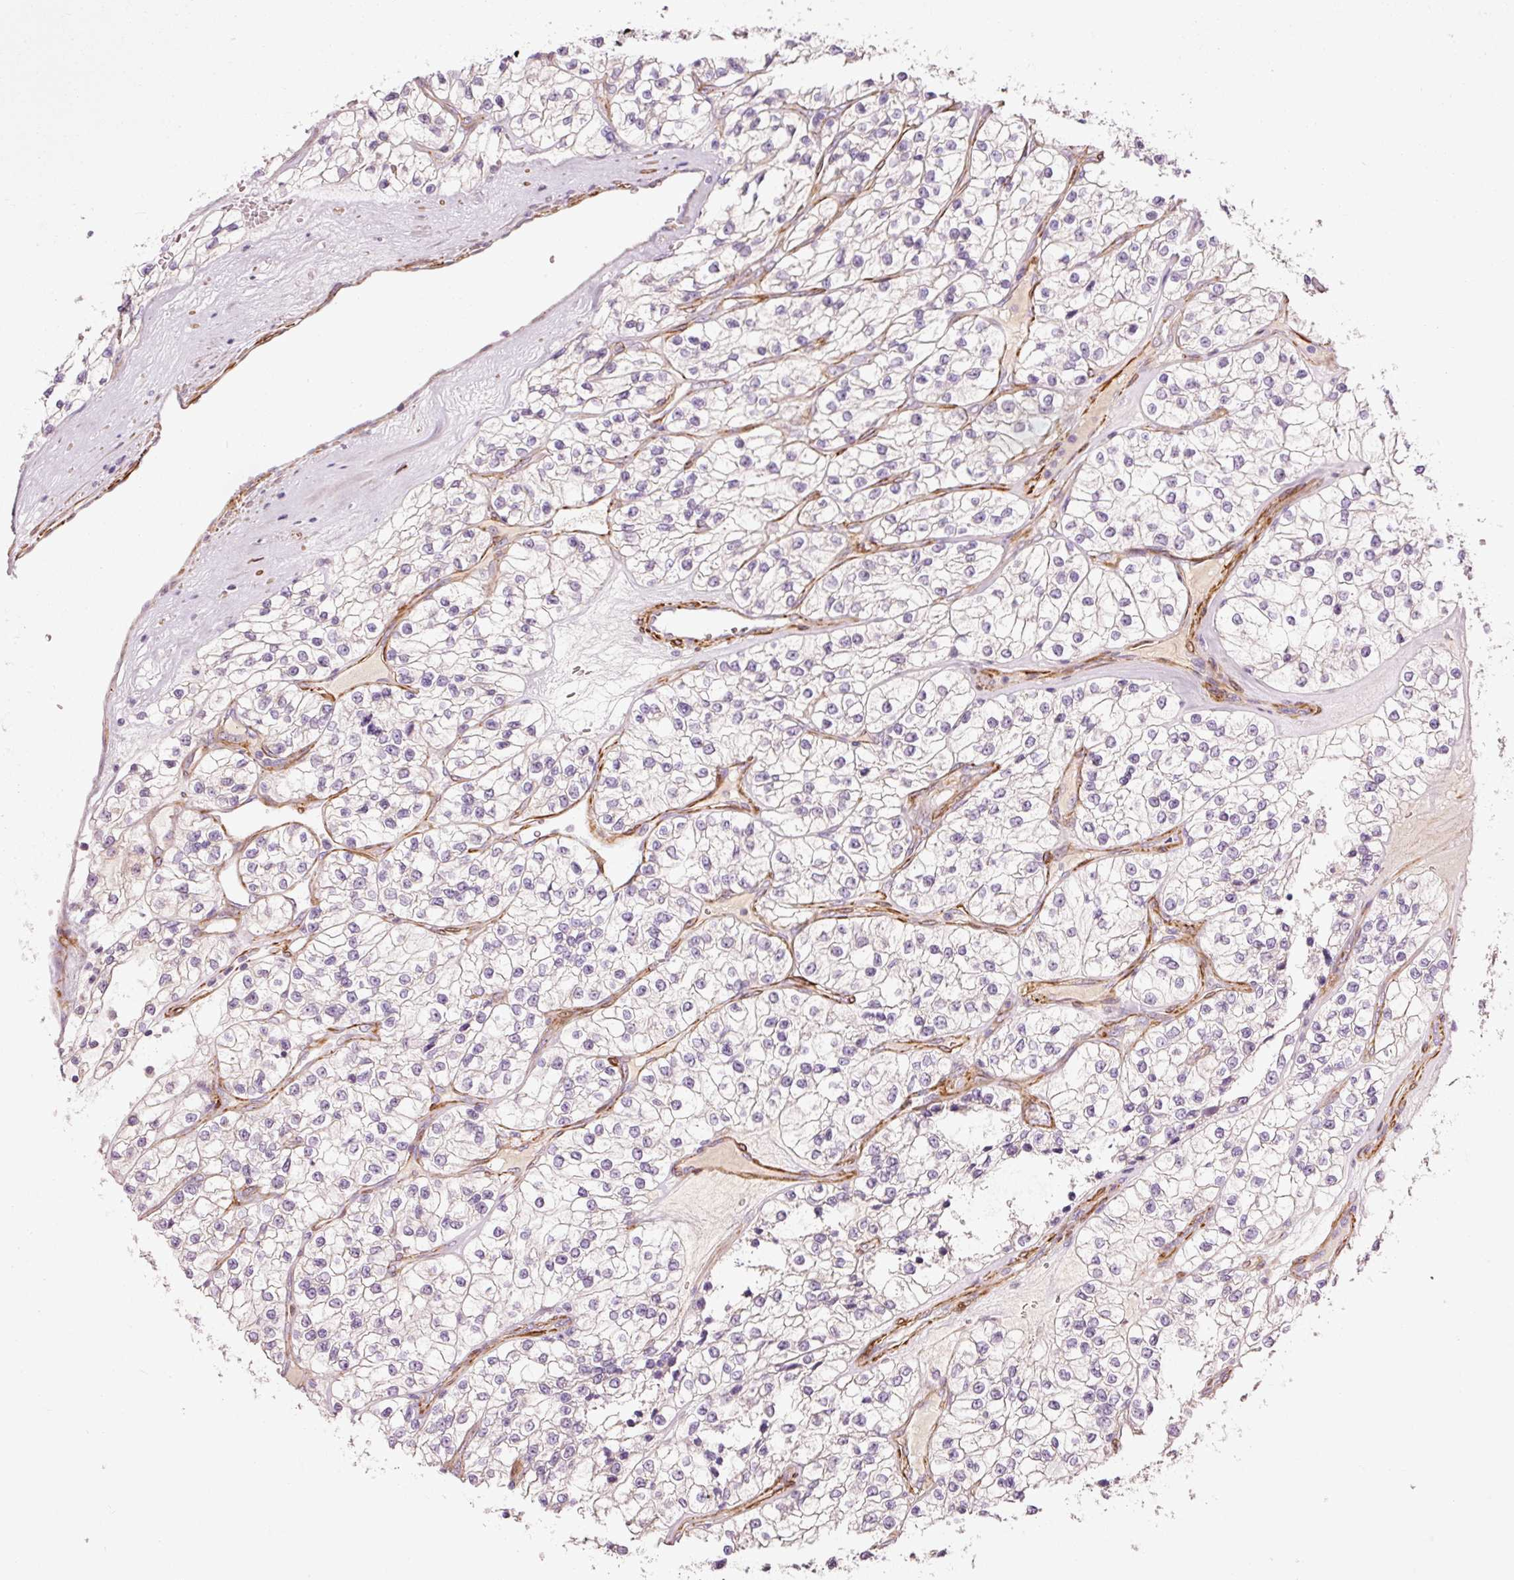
{"staining": {"intensity": "negative", "quantity": "none", "location": "none"}, "tissue": "renal cancer", "cell_type": "Tumor cells", "image_type": "cancer", "snomed": [{"axis": "morphology", "description": "Adenocarcinoma, NOS"}, {"axis": "topography", "description": "Kidney"}], "caption": "A histopathology image of human renal cancer (adenocarcinoma) is negative for staining in tumor cells.", "gene": "ANKRD20A1", "patient": {"sex": "female", "age": 57}}